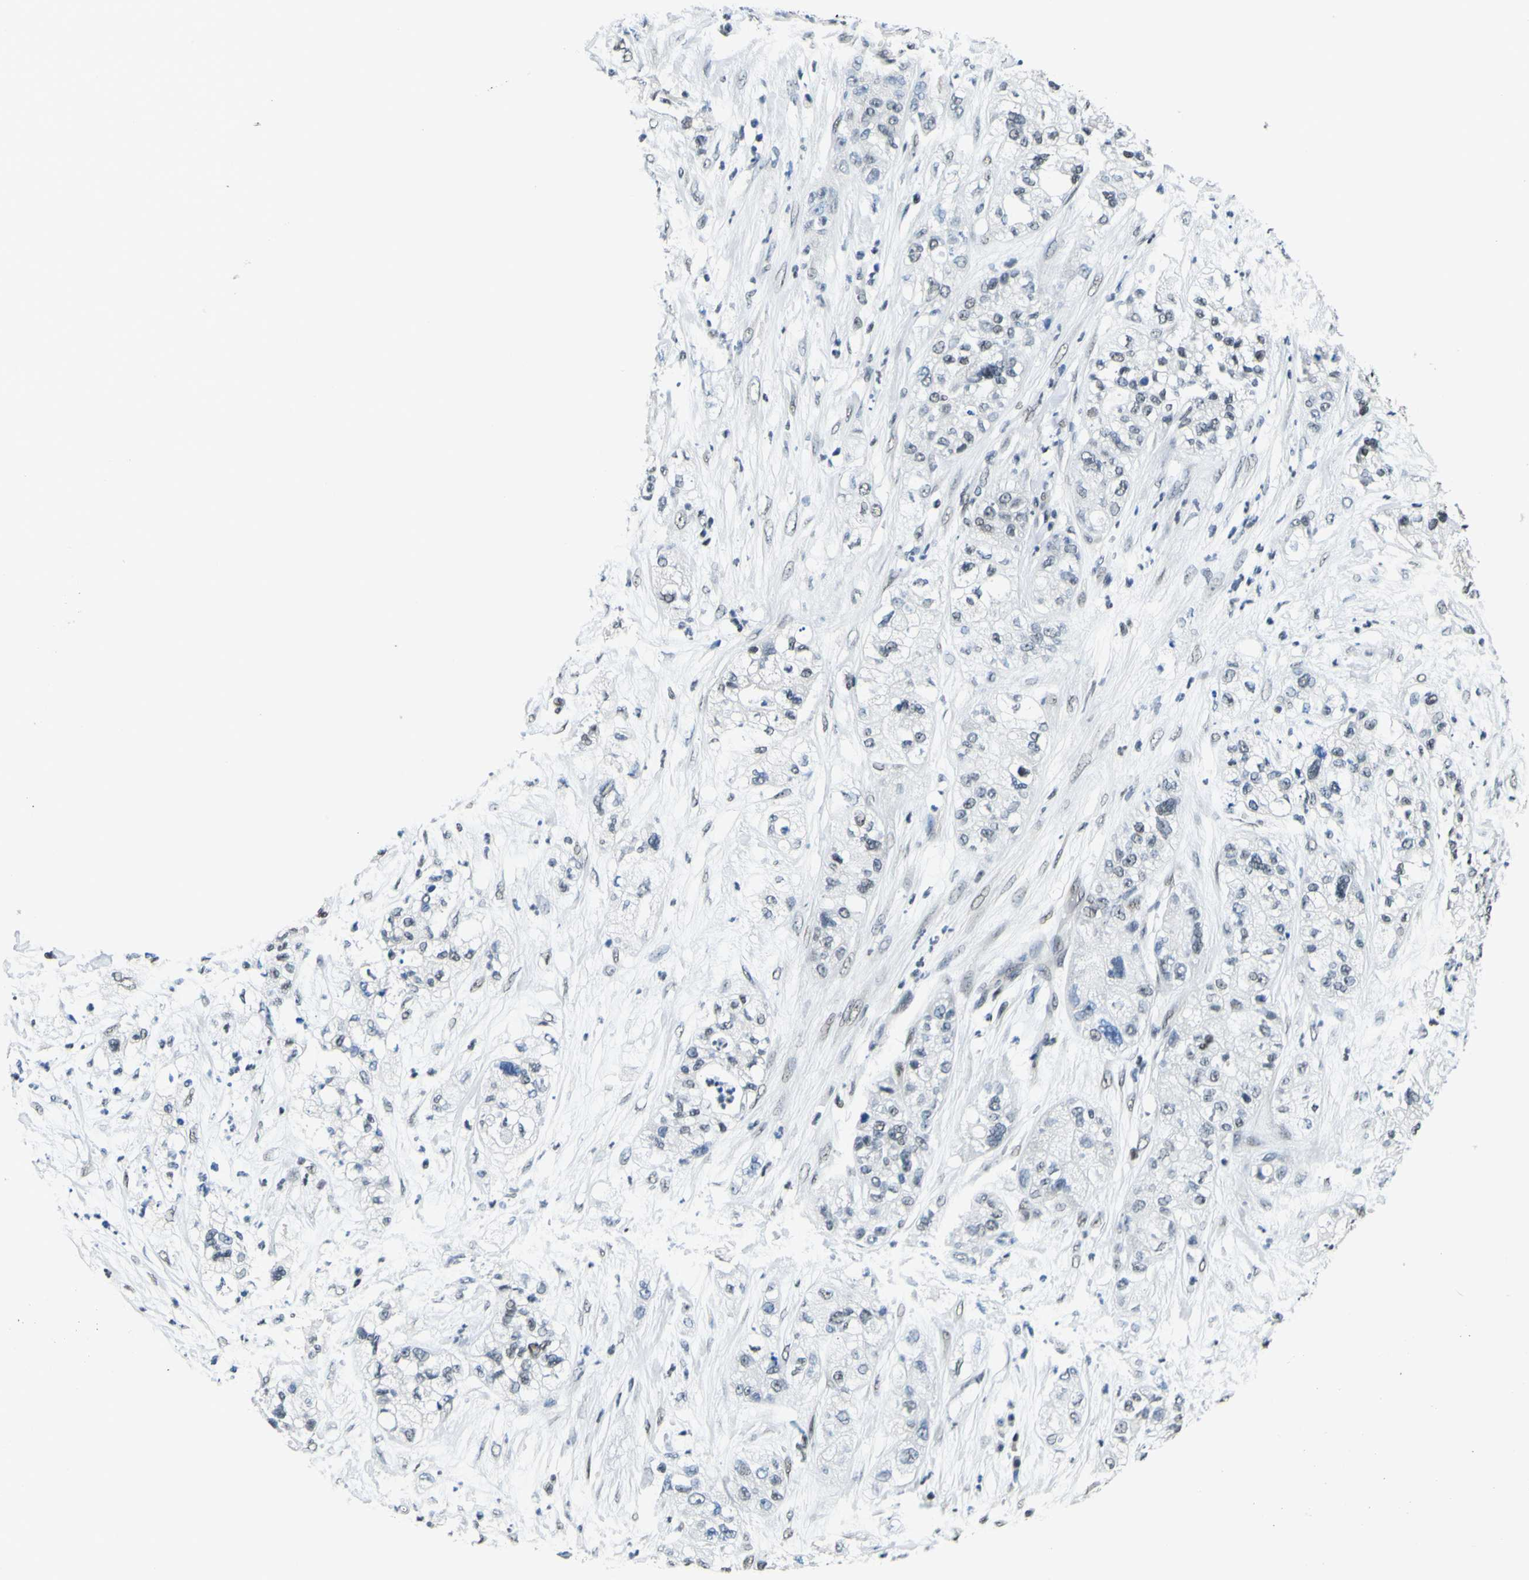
{"staining": {"intensity": "weak", "quantity": "25%-75%", "location": "nuclear"}, "tissue": "pancreatic cancer", "cell_type": "Tumor cells", "image_type": "cancer", "snomed": [{"axis": "morphology", "description": "Adenocarcinoma, NOS"}, {"axis": "topography", "description": "Pancreas"}], "caption": "Immunohistochemistry (DAB (3,3'-diaminobenzidine)) staining of human pancreatic cancer (adenocarcinoma) displays weak nuclear protein positivity in about 25%-75% of tumor cells. (DAB IHC with brightfield microscopy, high magnification).", "gene": "SP1", "patient": {"sex": "female", "age": 78}}